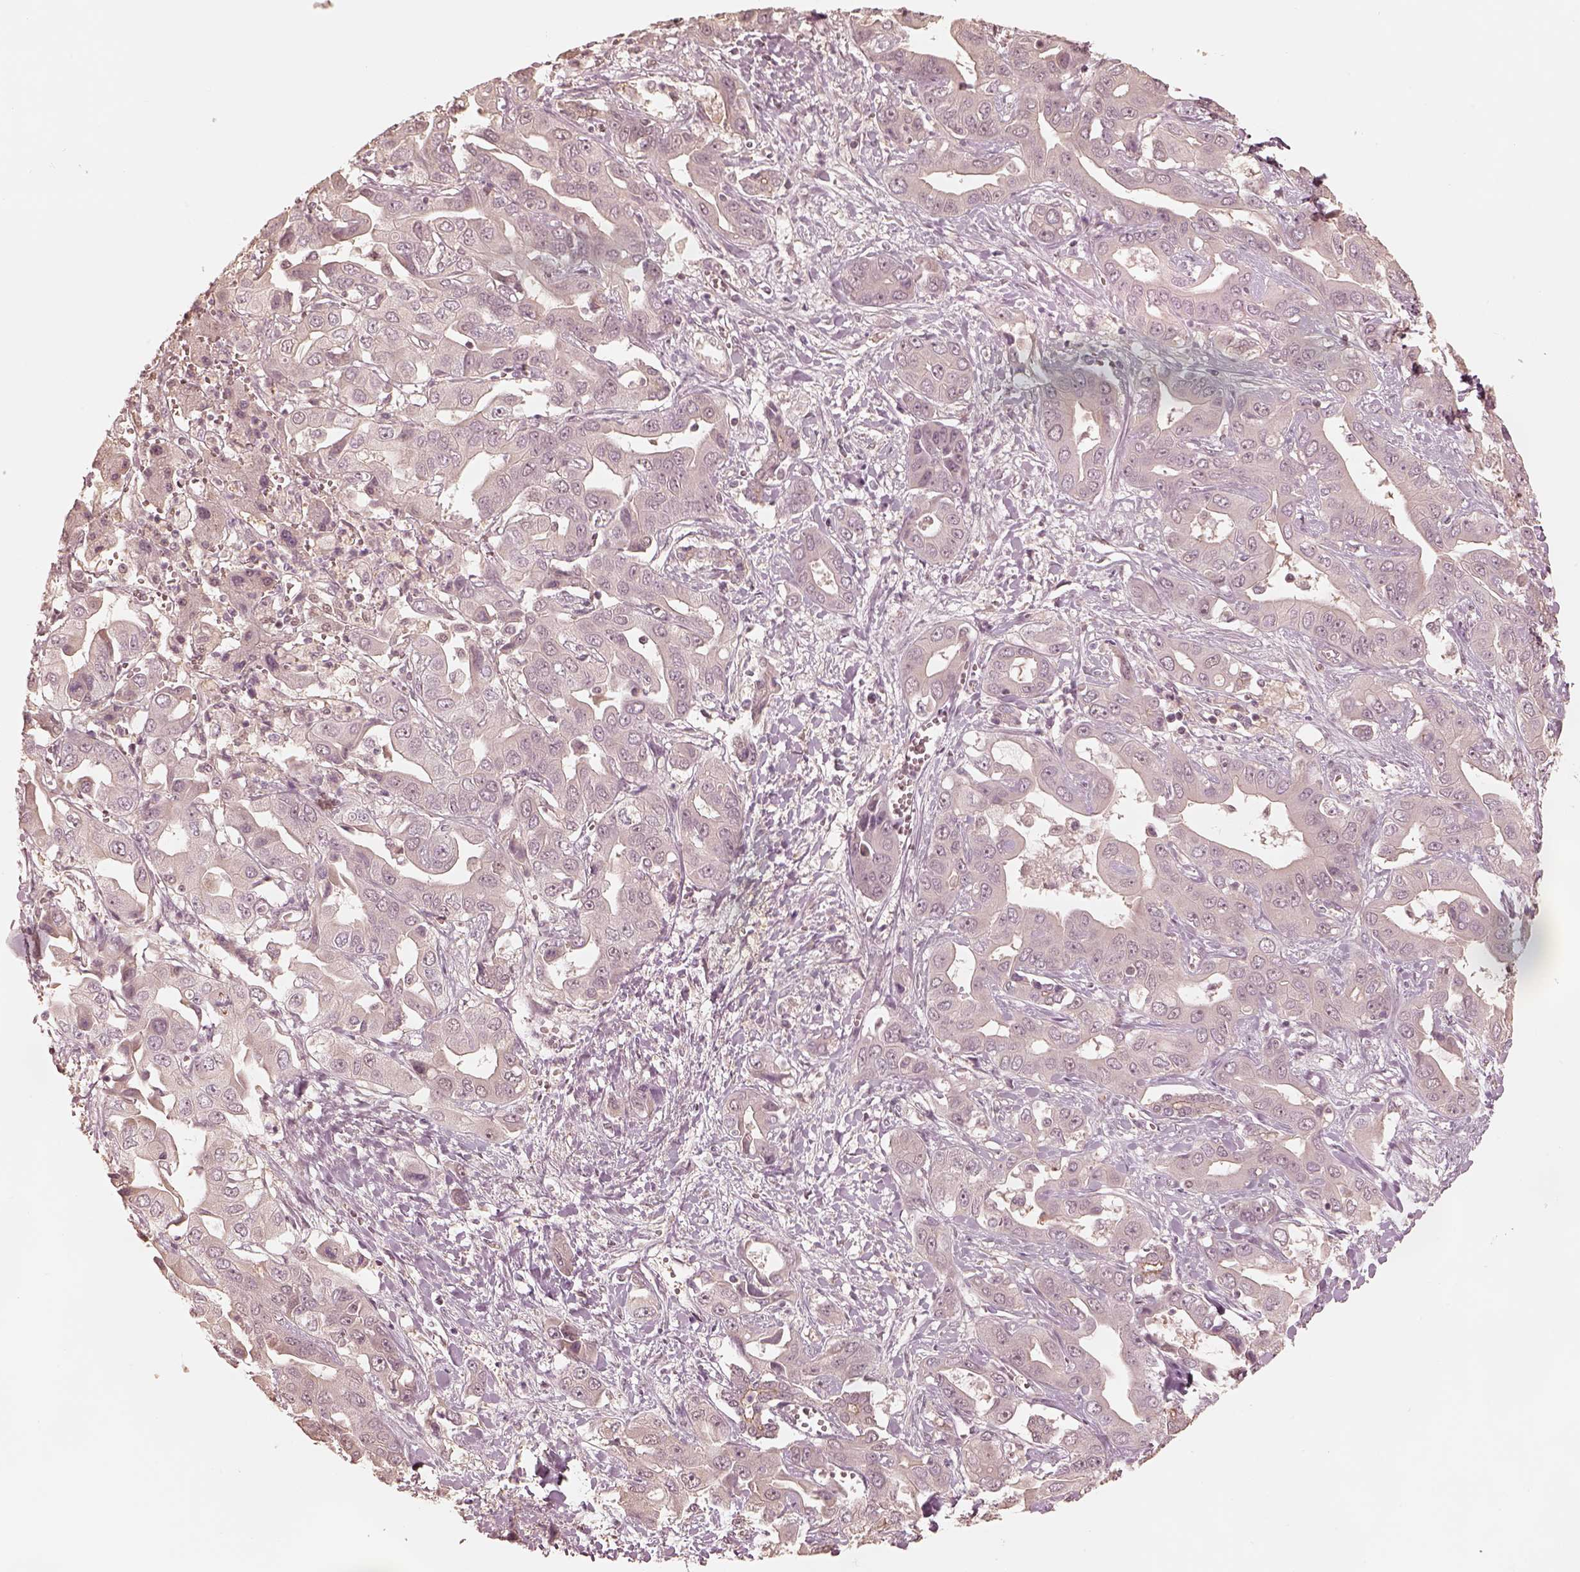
{"staining": {"intensity": "negative", "quantity": "none", "location": "none"}, "tissue": "liver cancer", "cell_type": "Tumor cells", "image_type": "cancer", "snomed": [{"axis": "morphology", "description": "Cholangiocarcinoma"}, {"axis": "topography", "description": "Liver"}], "caption": "This image is of liver cholangiocarcinoma stained with IHC to label a protein in brown with the nuclei are counter-stained blue. There is no expression in tumor cells. The staining was performed using DAB to visualize the protein expression in brown, while the nuclei were stained in blue with hematoxylin (Magnification: 20x).", "gene": "KIF5C", "patient": {"sex": "female", "age": 52}}